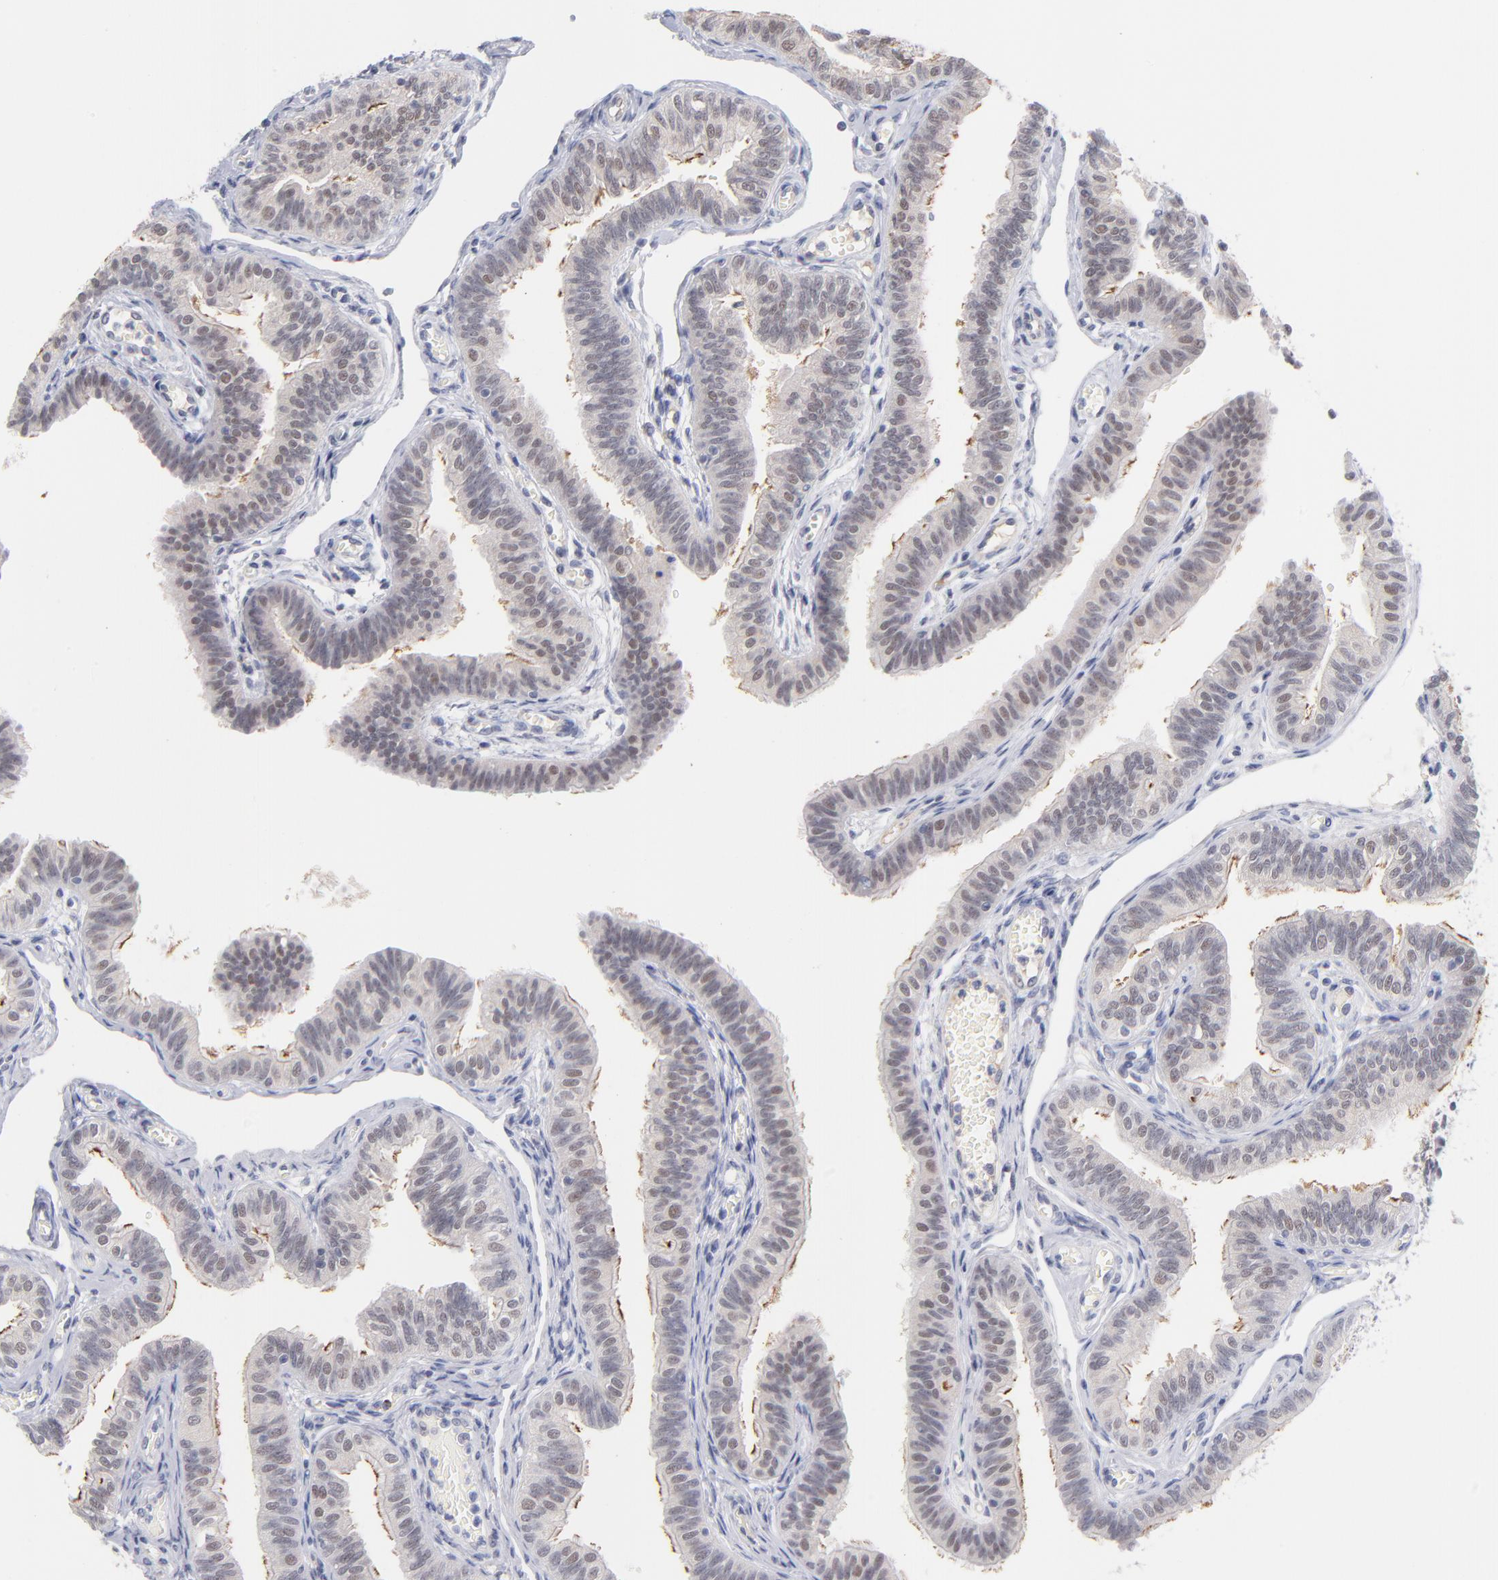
{"staining": {"intensity": "weak", "quantity": "25%-75%", "location": "cytoplasmic/membranous,nuclear"}, "tissue": "fallopian tube", "cell_type": "Glandular cells", "image_type": "normal", "snomed": [{"axis": "morphology", "description": "Normal tissue, NOS"}, {"axis": "morphology", "description": "Dermoid, NOS"}, {"axis": "topography", "description": "Fallopian tube"}], "caption": "Human fallopian tube stained with a brown dye reveals weak cytoplasmic/membranous,nuclear positive positivity in approximately 25%-75% of glandular cells.", "gene": "WSB1", "patient": {"sex": "female", "age": 33}}